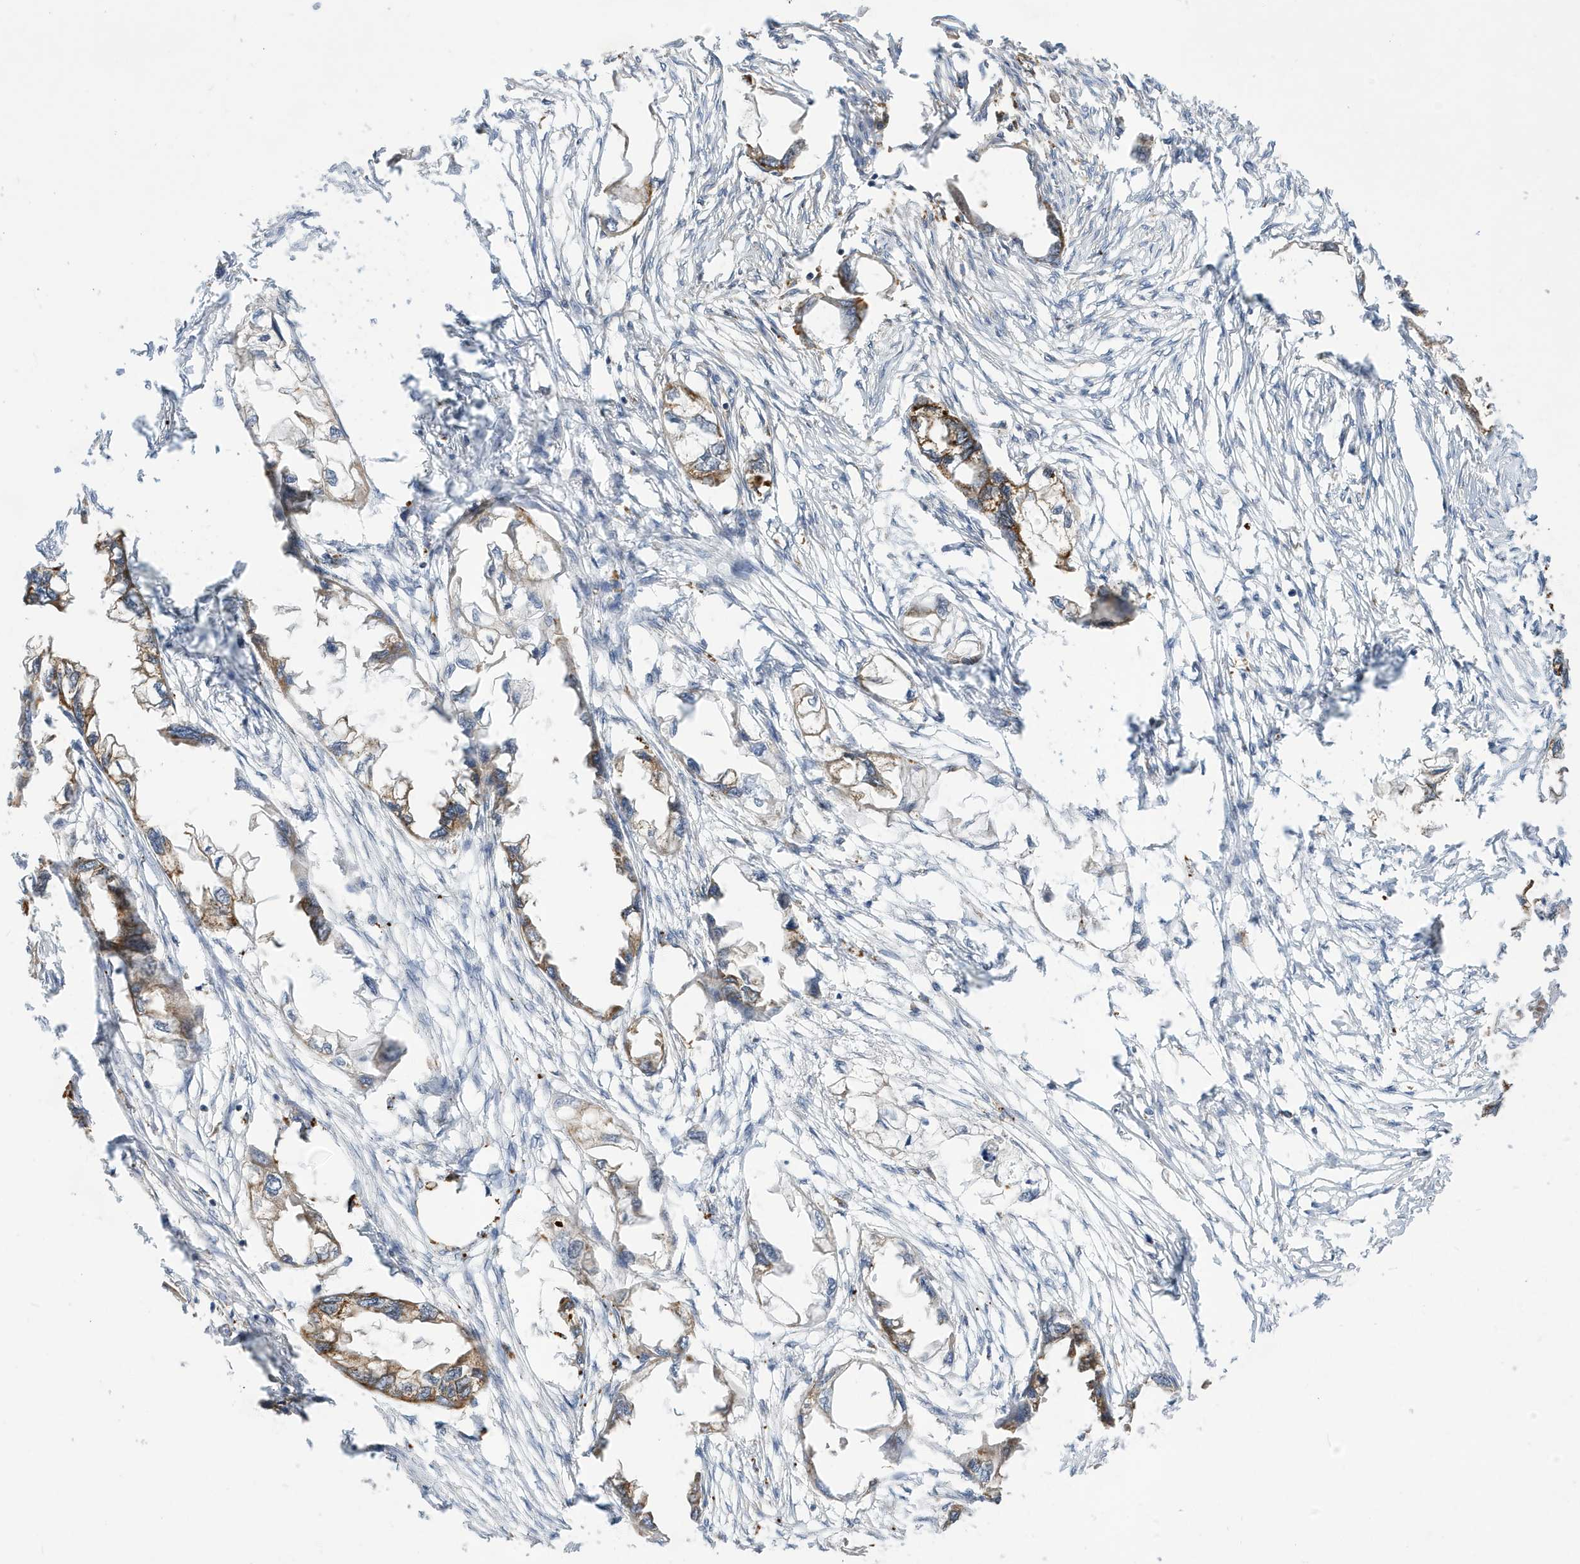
{"staining": {"intensity": "moderate", "quantity": "25%-75%", "location": "cytoplasmic/membranous"}, "tissue": "endometrial cancer", "cell_type": "Tumor cells", "image_type": "cancer", "snomed": [{"axis": "morphology", "description": "Adenocarcinoma, NOS"}, {"axis": "morphology", "description": "Adenocarcinoma, metastatic, NOS"}, {"axis": "topography", "description": "Adipose tissue"}, {"axis": "topography", "description": "Endometrium"}], "caption": "A histopathology image of human endometrial cancer (adenocarcinoma) stained for a protein displays moderate cytoplasmic/membranous brown staining in tumor cells.", "gene": "ZNF507", "patient": {"sex": "female", "age": 67}}